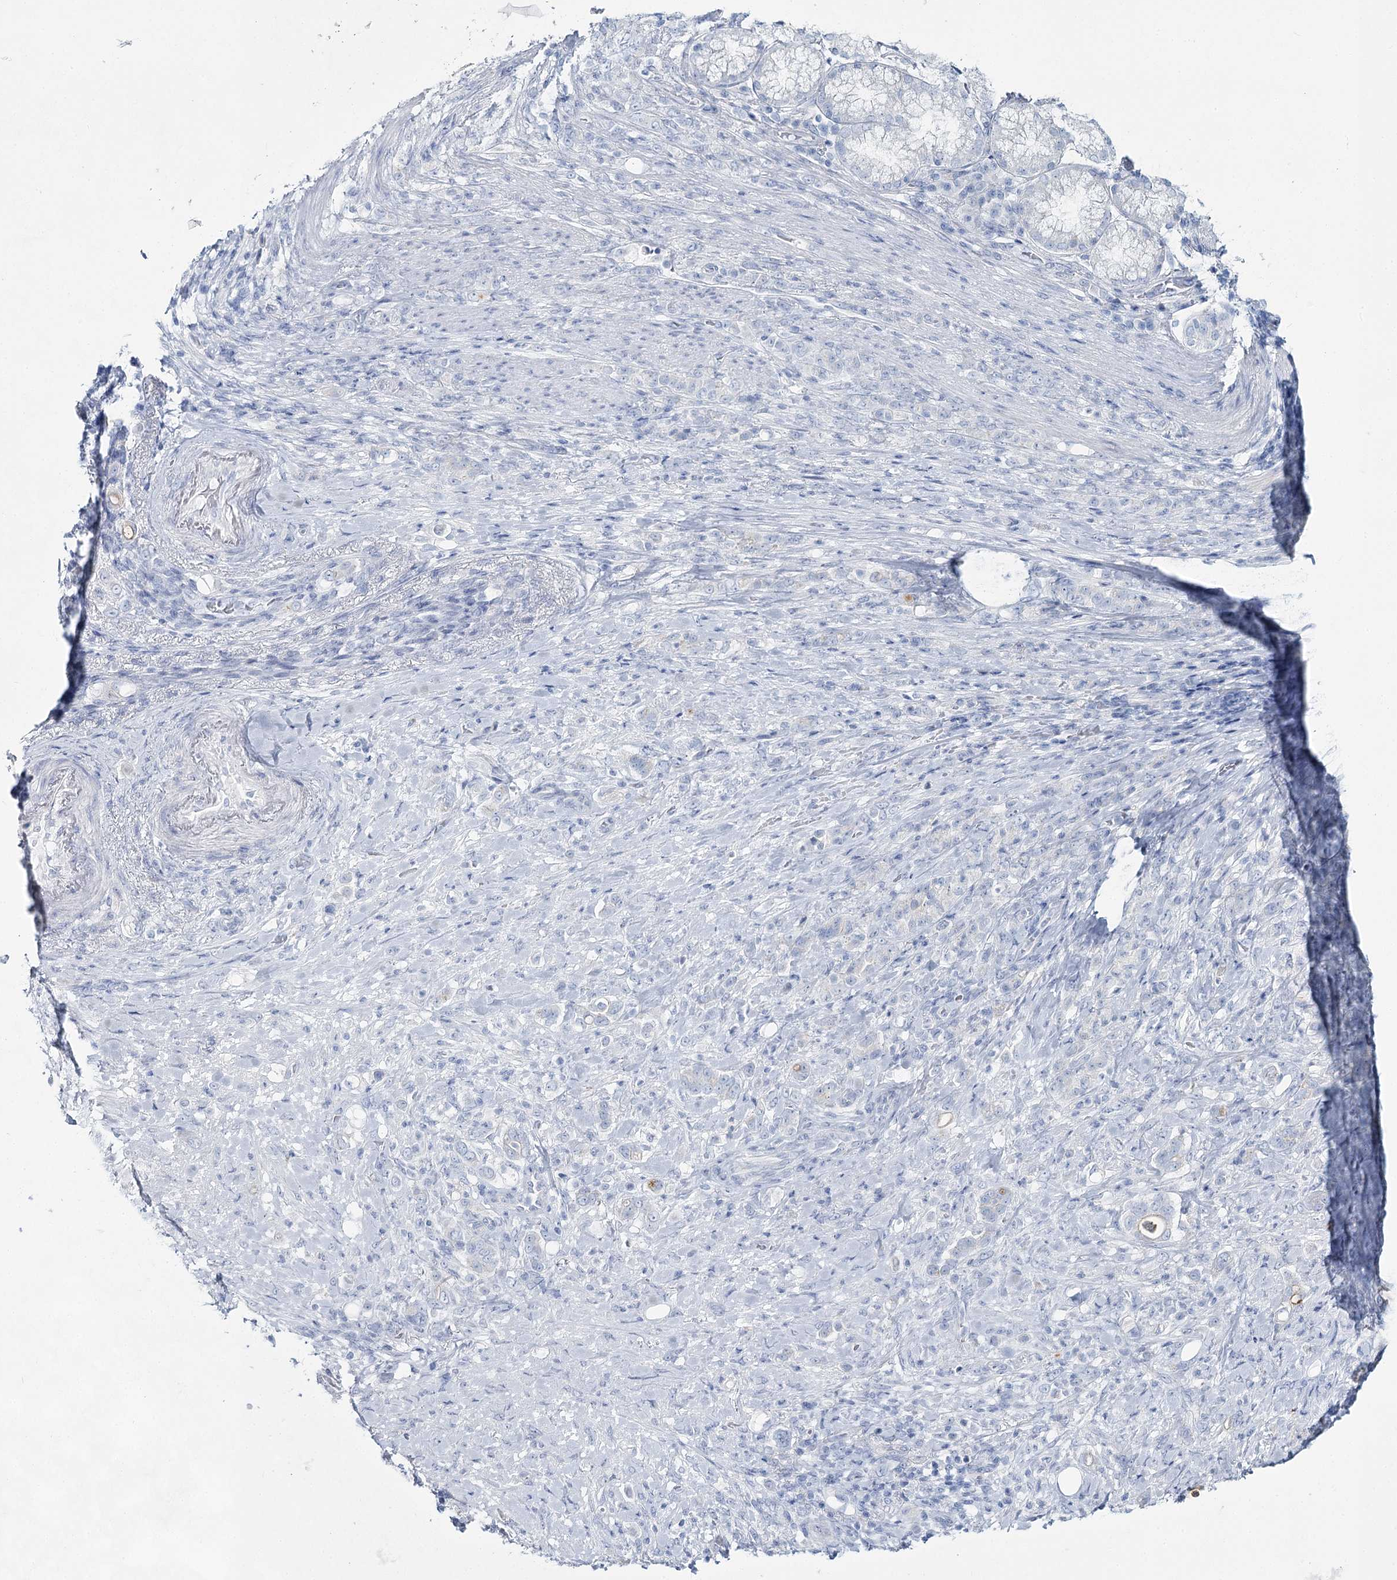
{"staining": {"intensity": "negative", "quantity": "none", "location": "none"}, "tissue": "stomach cancer", "cell_type": "Tumor cells", "image_type": "cancer", "snomed": [{"axis": "morphology", "description": "Adenocarcinoma, NOS"}, {"axis": "topography", "description": "Stomach"}], "caption": "Photomicrograph shows no significant protein expression in tumor cells of adenocarcinoma (stomach).", "gene": "SLC17A2", "patient": {"sex": "female", "age": 79}}